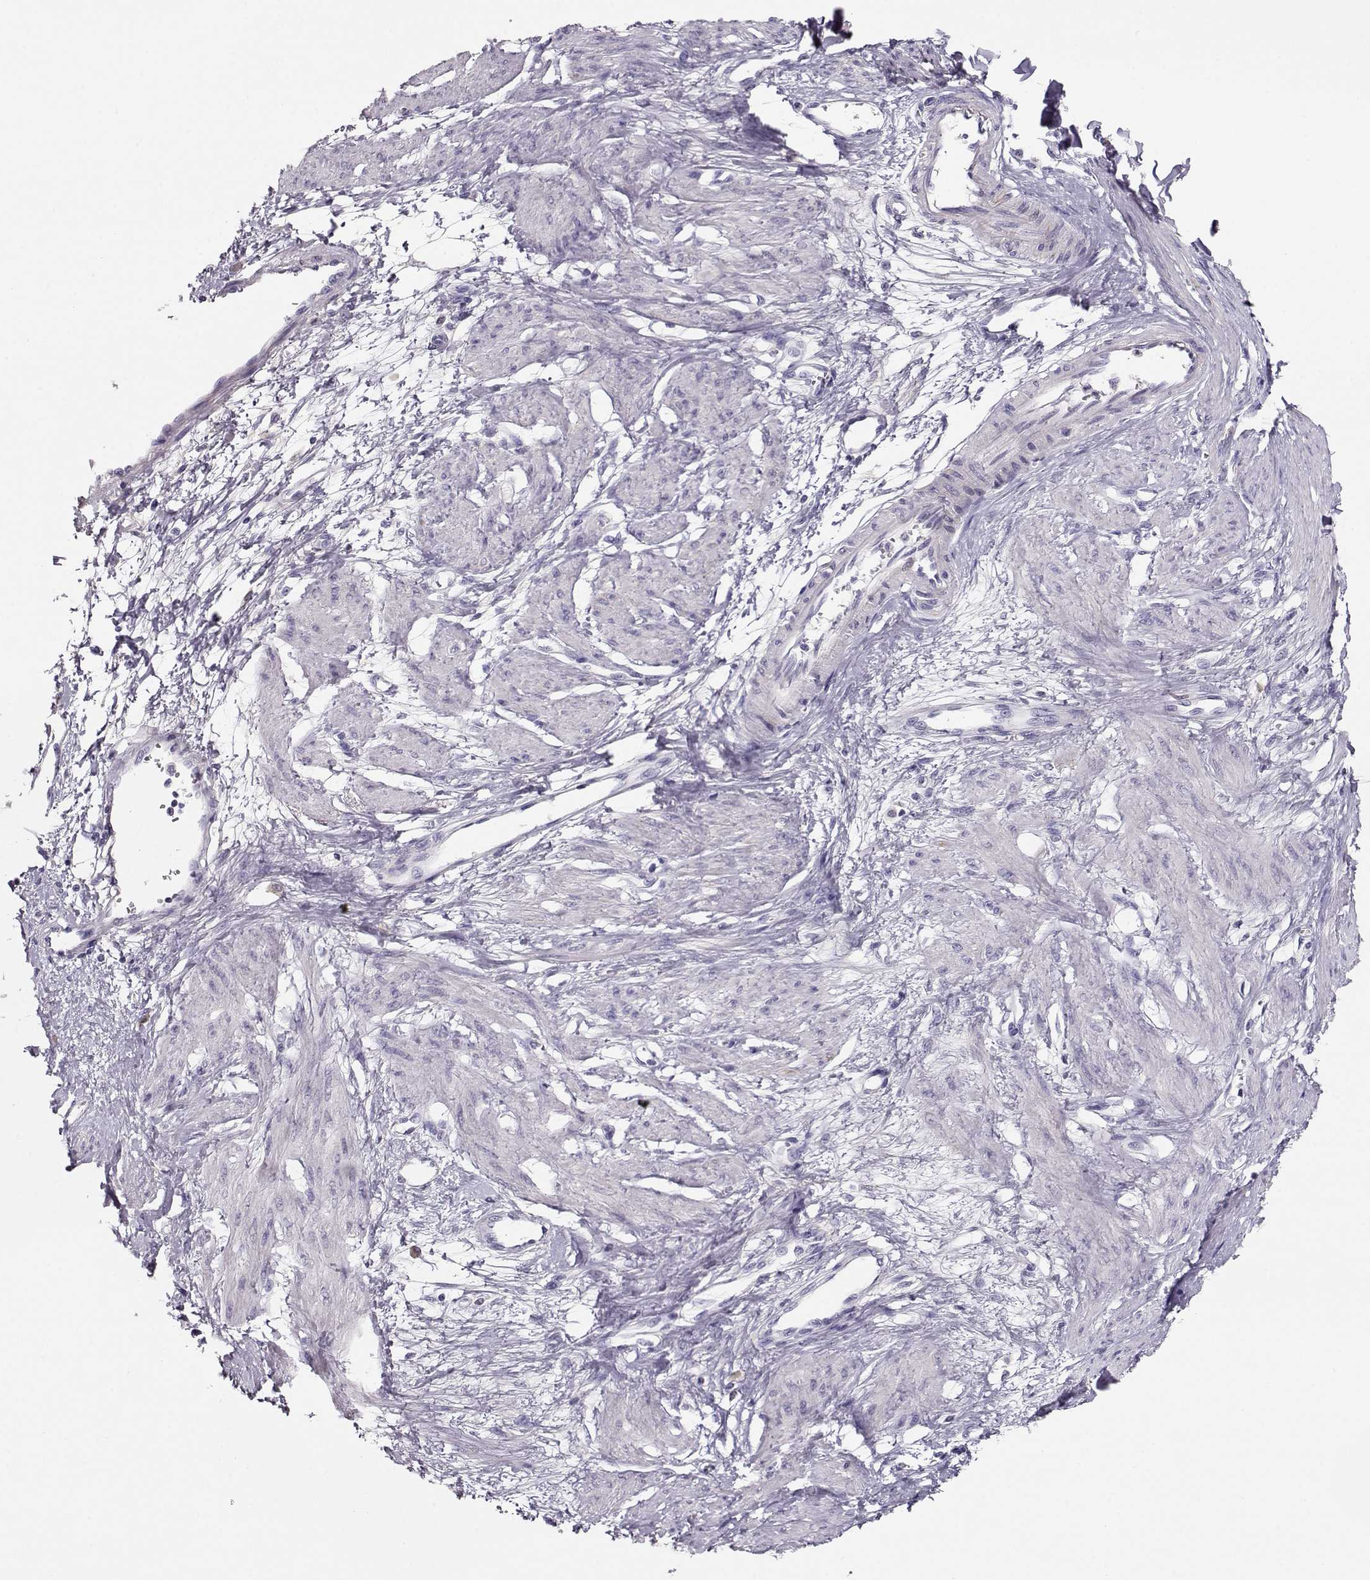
{"staining": {"intensity": "weak", "quantity": "<25%", "location": "nuclear"}, "tissue": "smooth muscle", "cell_type": "Smooth muscle cells", "image_type": "normal", "snomed": [{"axis": "morphology", "description": "Normal tissue, NOS"}, {"axis": "topography", "description": "Smooth muscle"}, {"axis": "topography", "description": "Uterus"}], "caption": "A photomicrograph of smooth muscle stained for a protein displays no brown staining in smooth muscle cells.", "gene": "RBM44", "patient": {"sex": "female", "age": 39}}